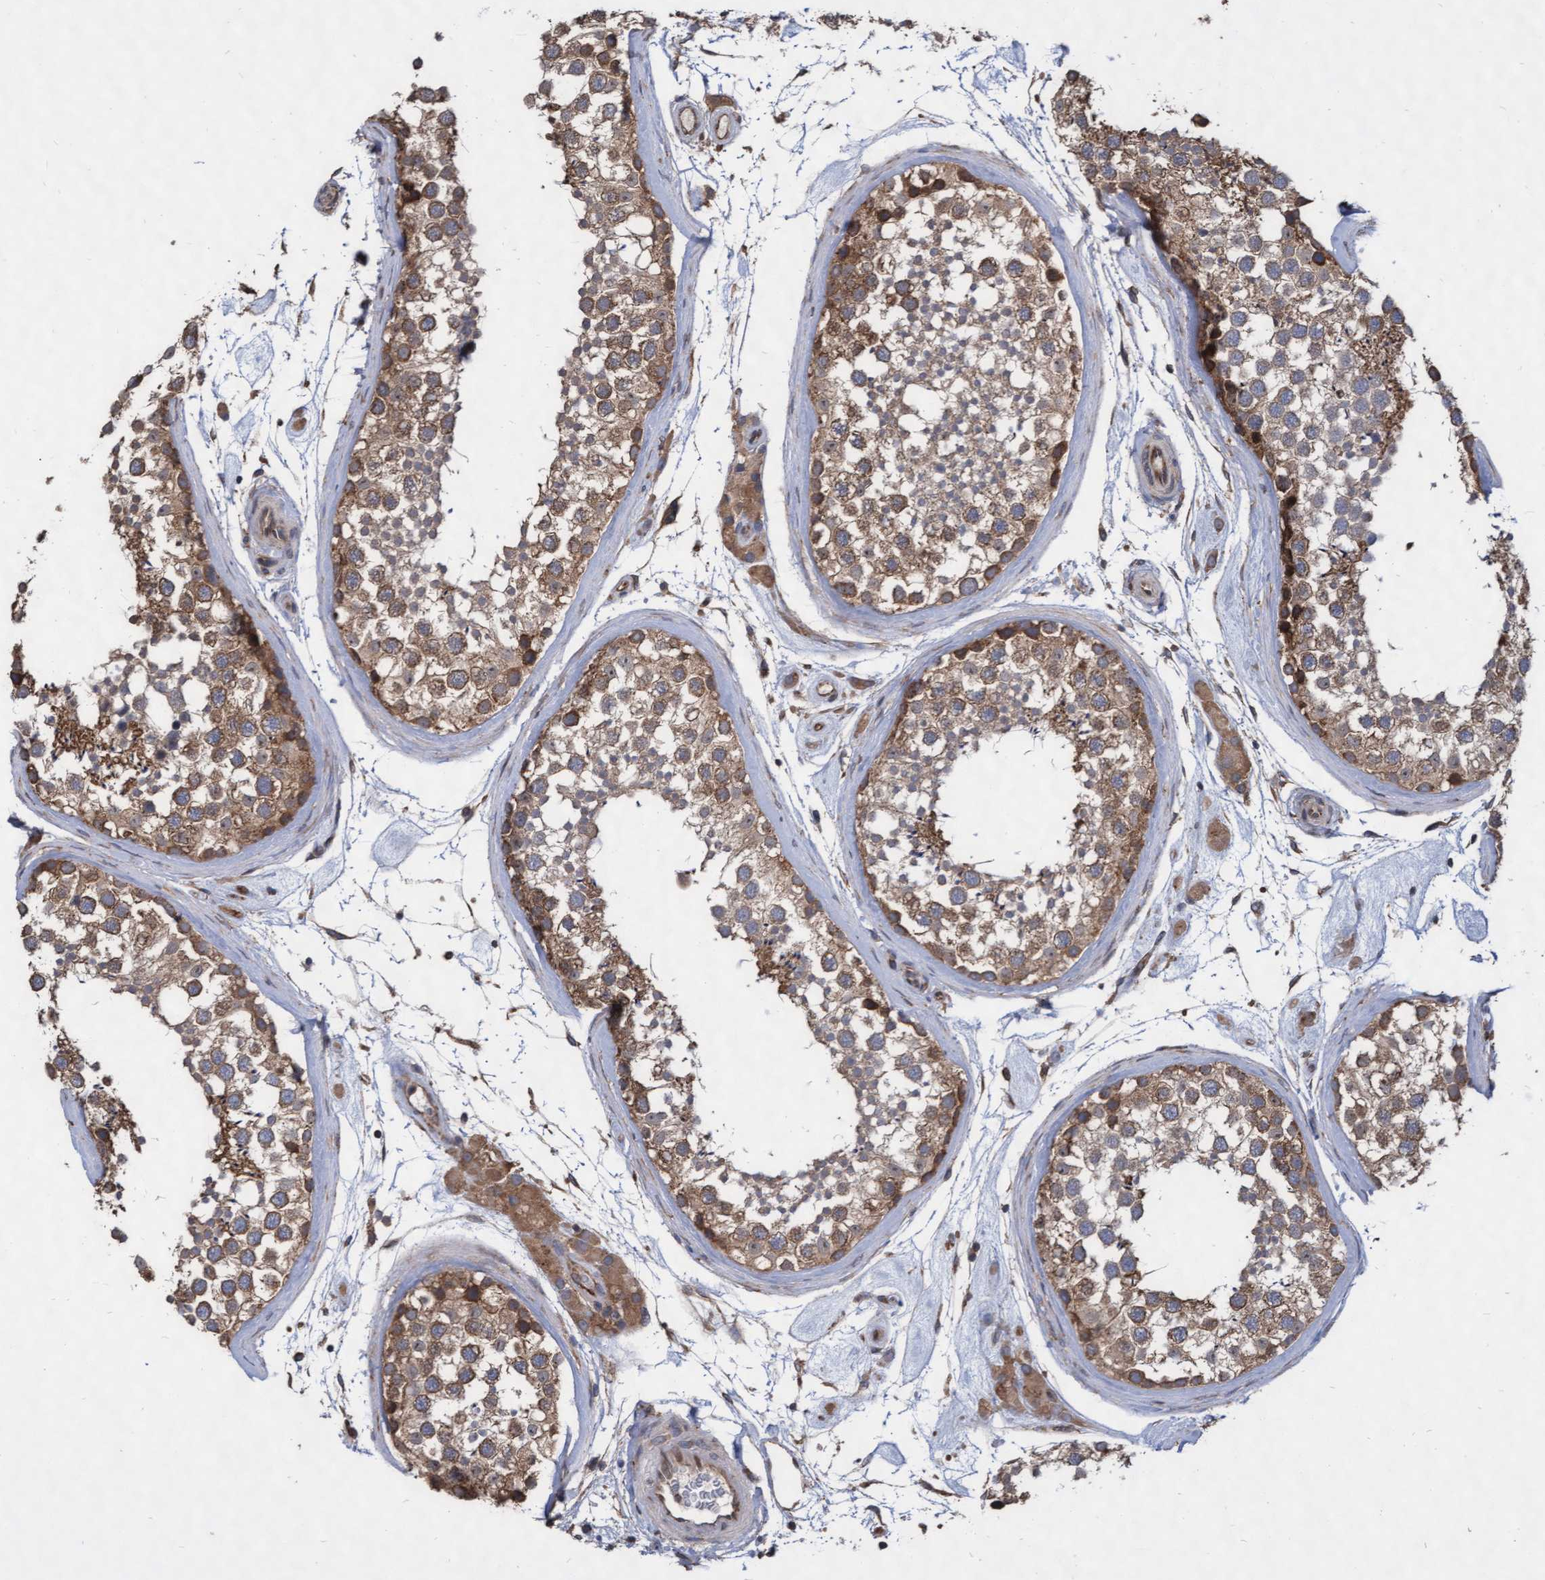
{"staining": {"intensity": "moderate", "quantity": ">75%", "location": "cytoplasmic/membranous"}, "tissue": "testis", "cell_type": "Cells in seminiferous ducts", "image_type": "normal", "snomed": [{"axis": "morphology", "description": "Normal tissue, NOS"}, {"axis": "topography", "description": "Testis"}], "caption": "Testis stained with DAB IHC demonstrates medium levels of moderate cytoplasmic/membranous staining in about >75% of cells in seminiferous ducts.", "gene": "ABCF2", "patient": {"sex": "male", "age": 46}}